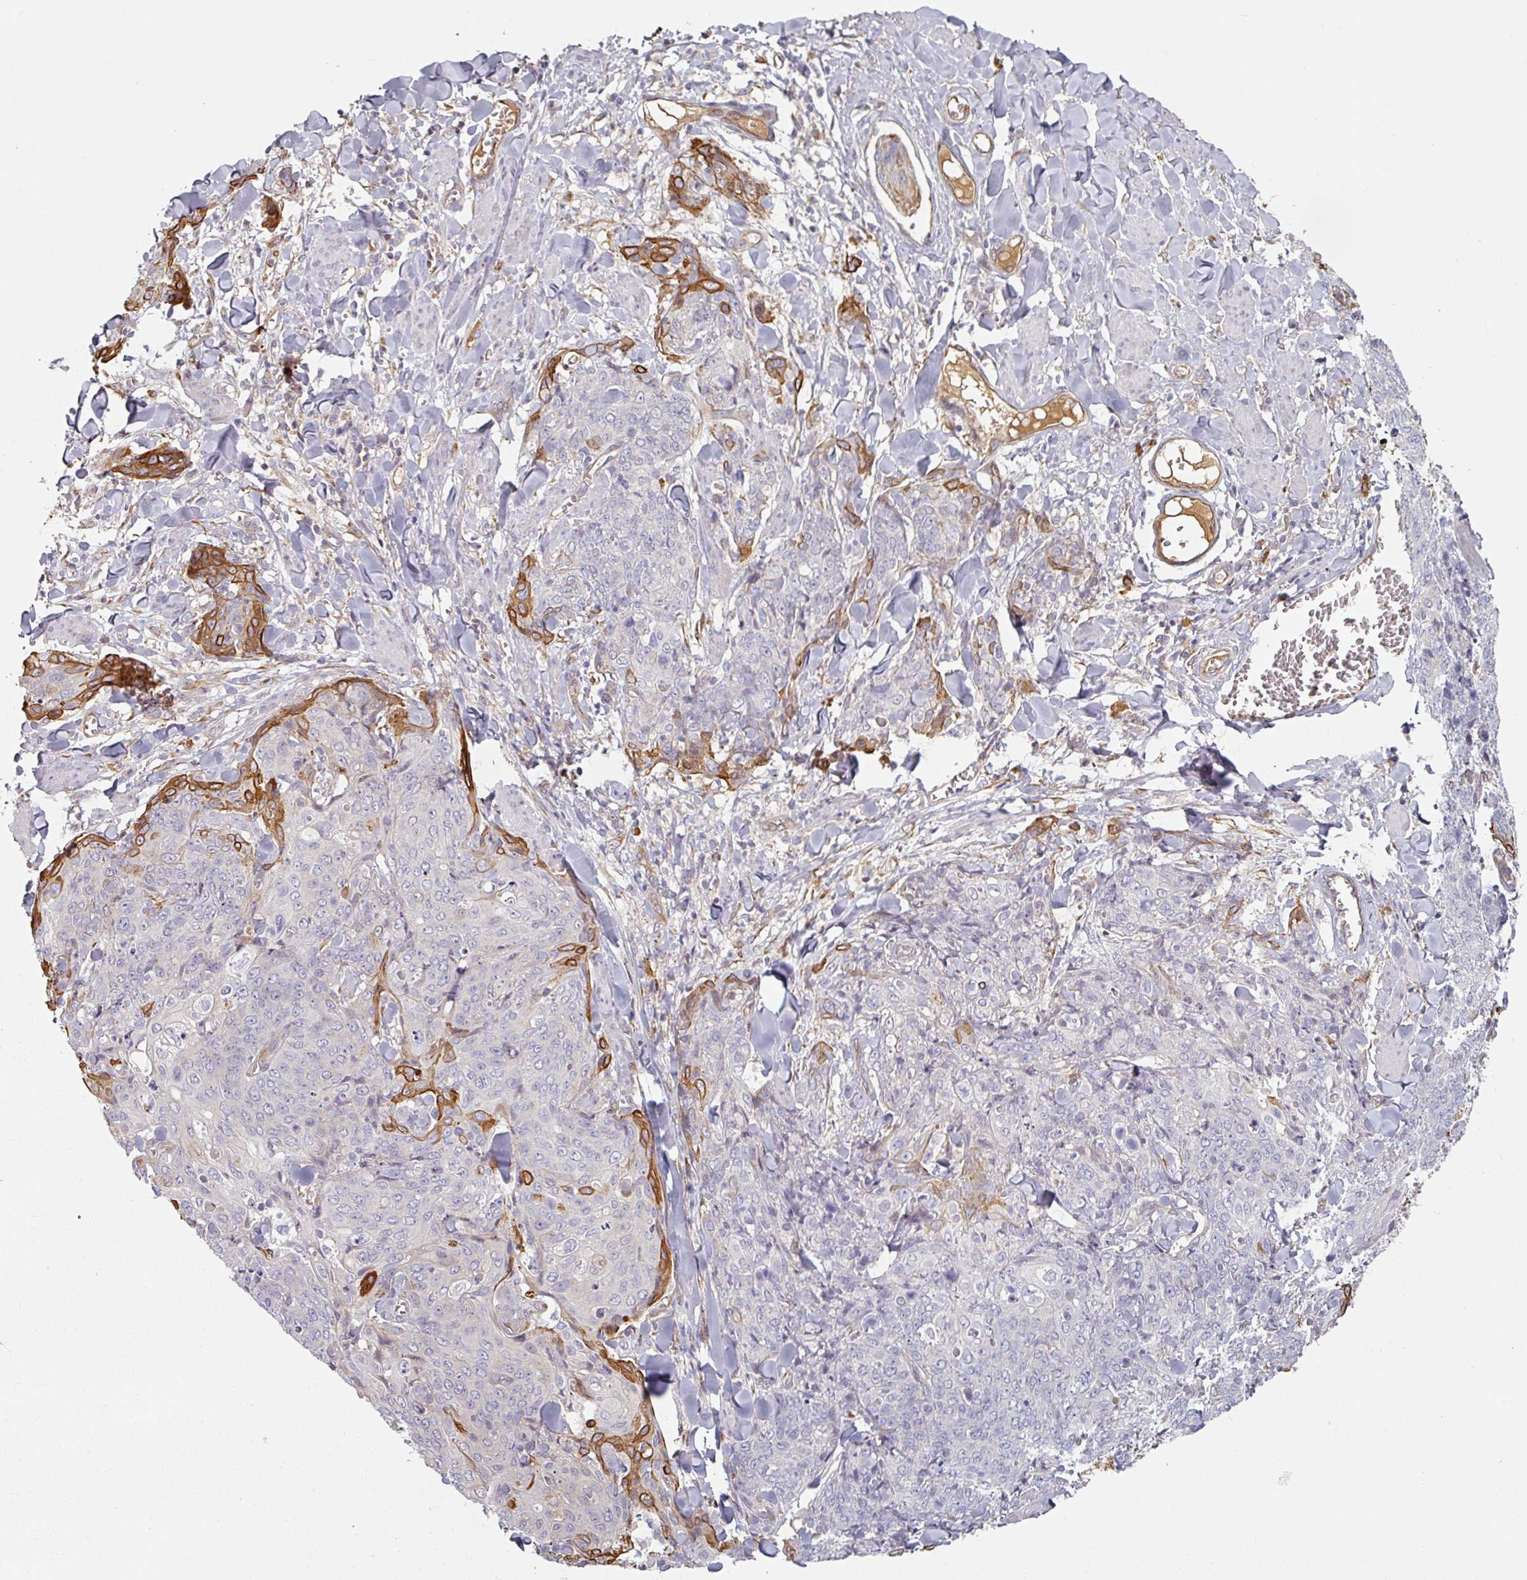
{"staining": {"intensity": "moderate", "quantity": "<25%", "location": "cytoplasmic/membranous"}, "tissue": "skin cancer", "cell_type": "Tumor cells", "image_type": "cancer", "snomed": [{"axis": "morphology", "description": "Squamous cell carcinoma, NOS"}, {"axis": "topography", "description": "Skin"}, {"axis": "topography", "description": "Vulva"}], "caption": "Skin cancer (squamous cell carcinoma) stained for a protein (brown) demonstrates moderate cytoplasmic/membranous positive expression in about <25% of tumor cells.", "gene": "CEP78", "patient": {"sex": "female", "age": 85}}